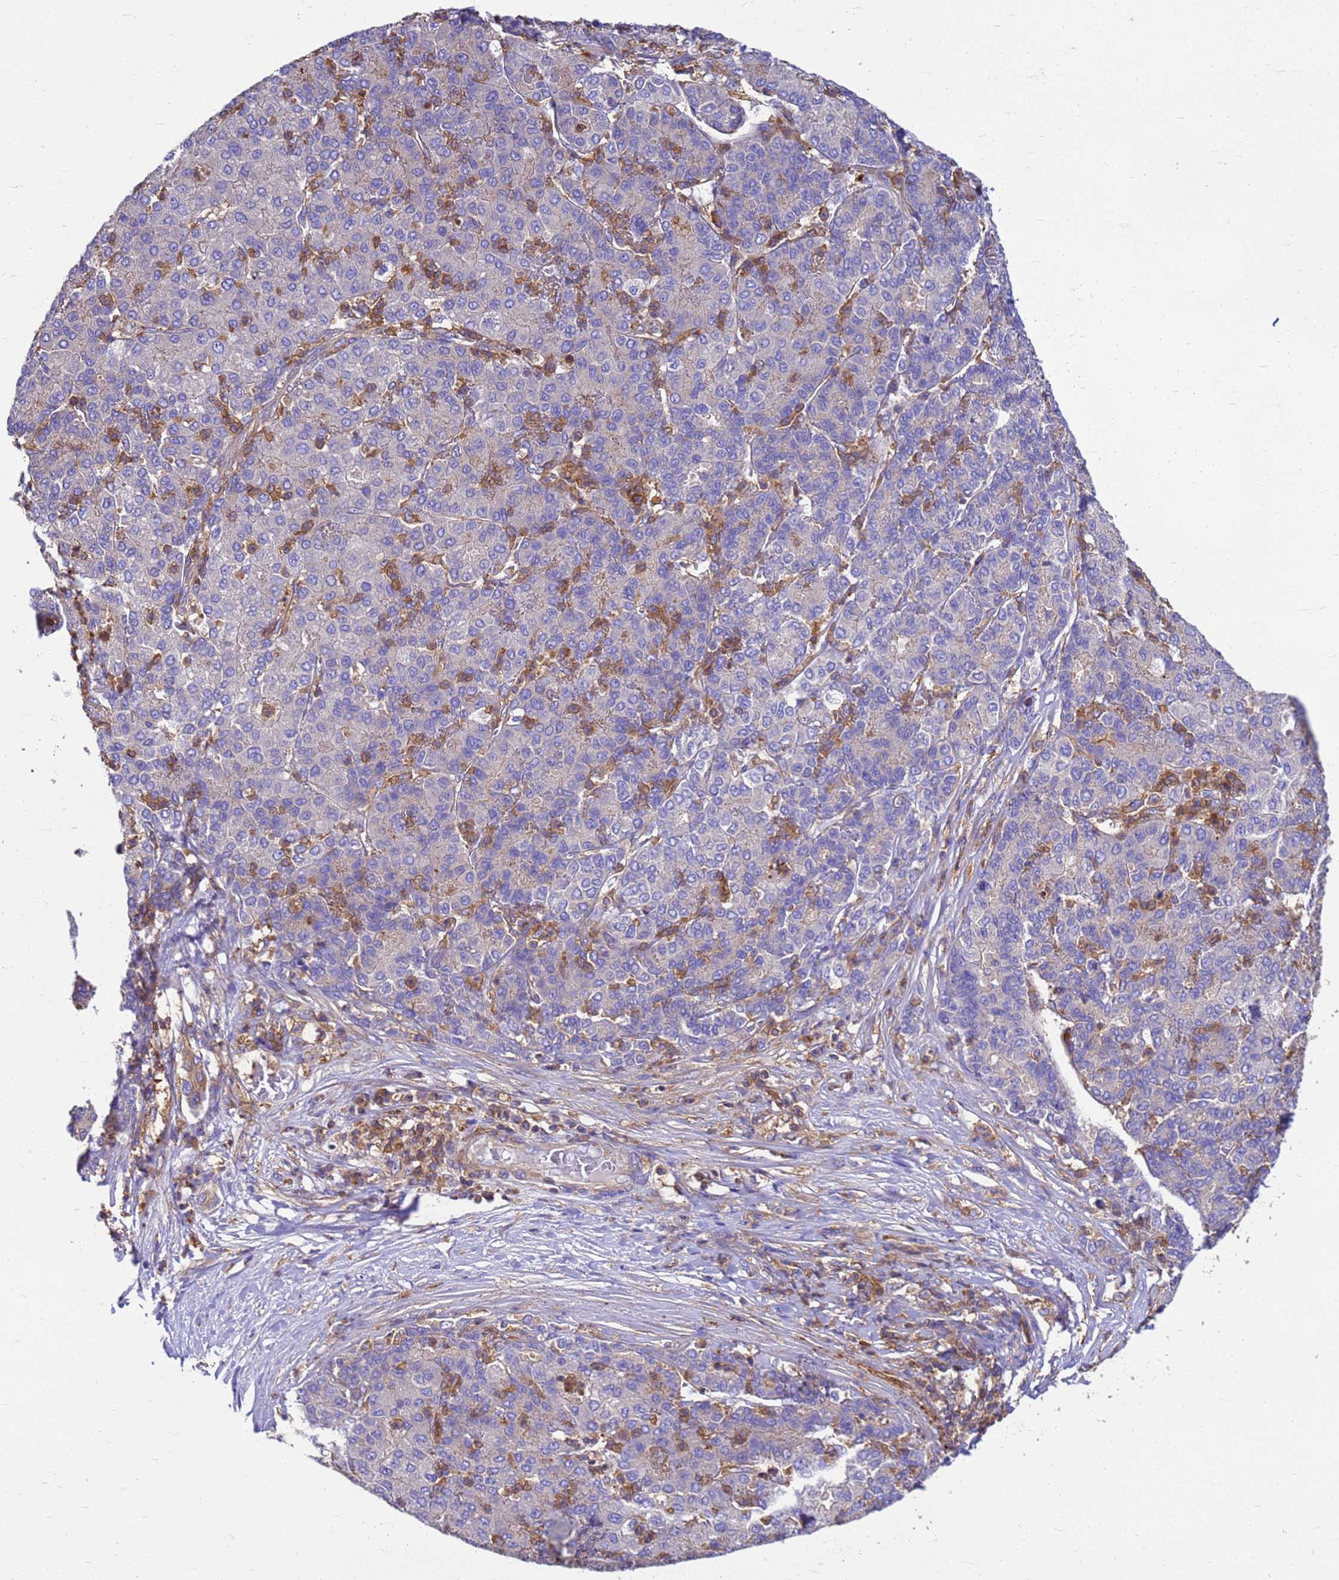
{"staining": {"intensity": "negative", "quantity": "none", "location": "none"}, "tissue": "liver cancer", "cell_type": "Tumor cells", "image_type": "cancer", "snomed": [{"axis": "morphology", "description": "Carcinoma, Hepatocellular, NOS"}, {"axis": "topography", "description": "Liver"}], "caption": "IHC histopathology image of liver hepatocellular carcinoma stained for a protein (brown), which displays no positivity in tumor cells.", "gene": "ZNF235", "patient": {"sex": "male", "age": 65}}